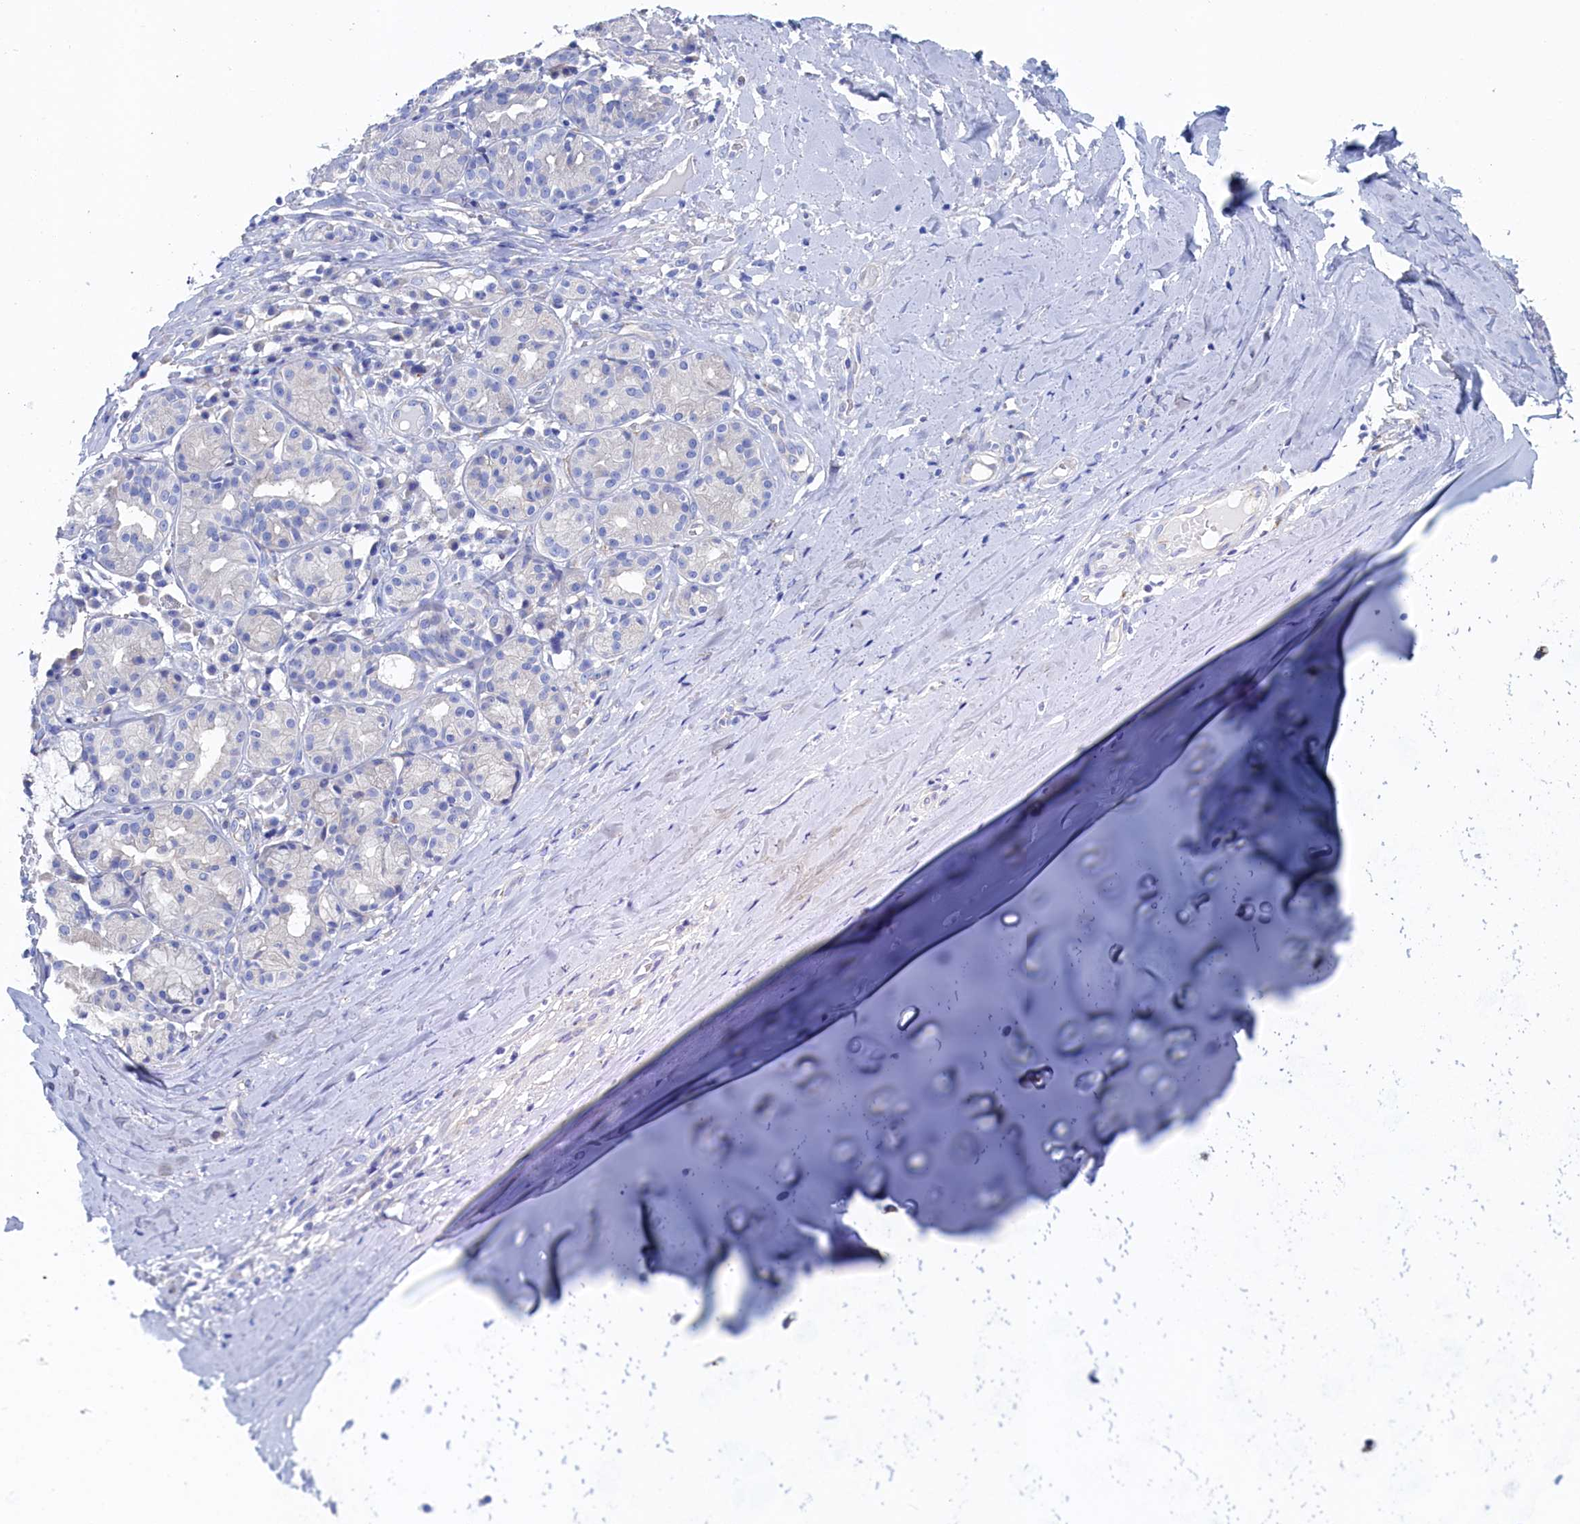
{"staining": {"intensity": "negative", "quantity": "none", "location": "none"}, "tissue": "soft tissue", "cell_type": "Chondrocytes", "image_type": "normal", "snomed": [{"axis": "morphology", "description": "Normal tissue, NOS"}, {"axis": "morphology", "description": "Basal cell carcinoma"}, {"axis": "topography", "description": "Cartilage tissue"}, {"axis": "topography", "description": "Nasopharynx"}, {"axis": "topography", "description": "Oral tissue"}], "caption": "High magnification brightfield microscopy of normal soft tissue stained with DAB (brown) and counterstained with hematoxylin (blue): chondrocytes show no significant positivity. (DAB immunohistochemistry (IHC) visualized using brightfield microscopy, high magnification).", "gene": "TMOD2", "patient": {"sex": "female", "age": 77}}